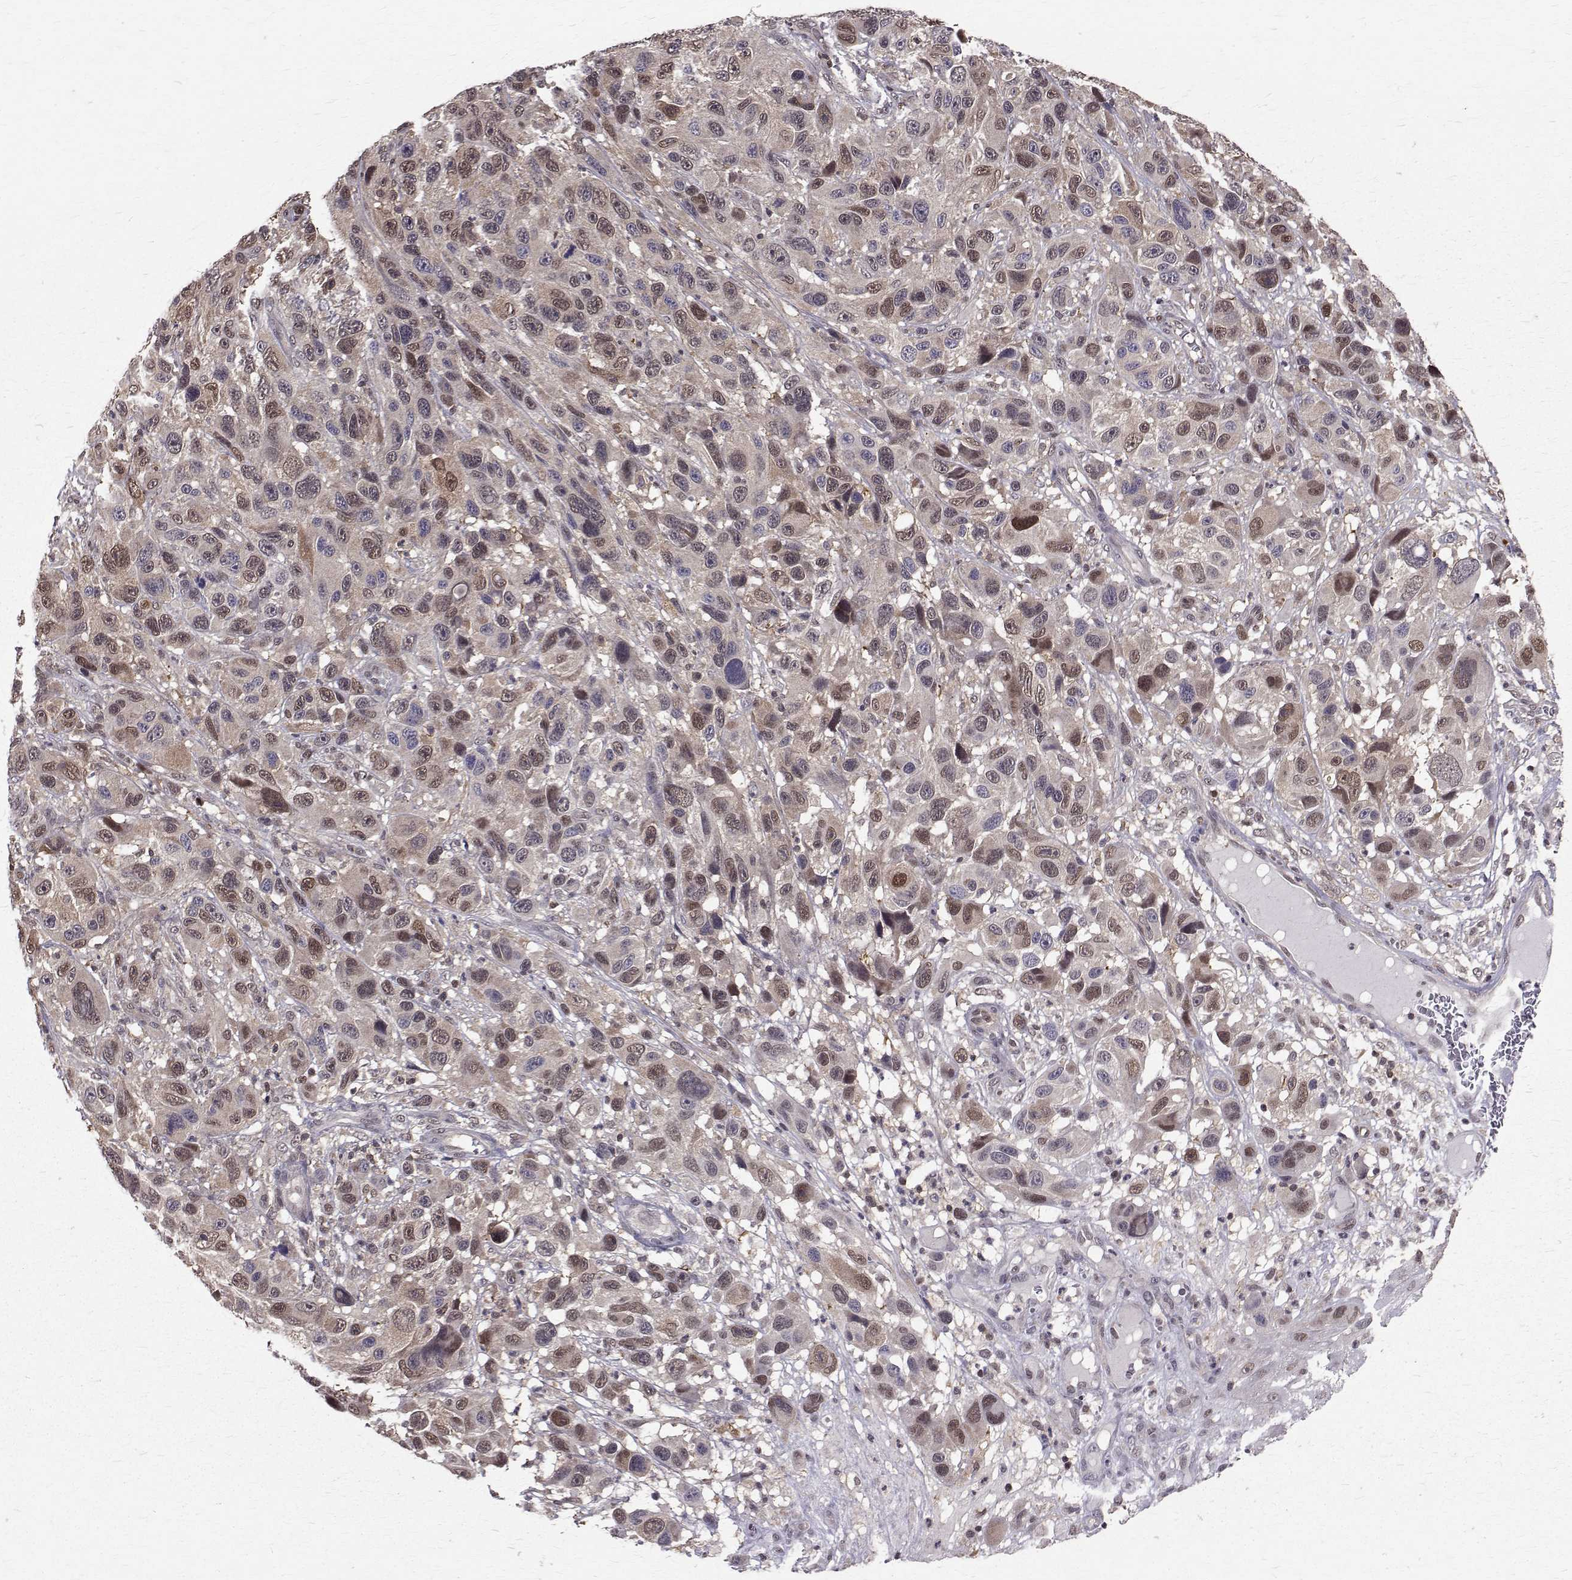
{"staining": {"intensity": "moderate", "quantity": "<25%", "location": "nuclear"}, "tissue": "melanoma", "cell_type": "Tumor cells", "image_type": "cancer", "snomed": [{"axis": "morphology", "description": "Malignant melanoma, NOS"}, {"axis": "topography", "description": "Skin"}], "caption": "A photomicrograph of human malignant melanoma stained for a protein reveals moderate nuclear brown staining in tumor cells.", "gene": "NIF3L1", "patient": {"sex": "male", "age": 53}}